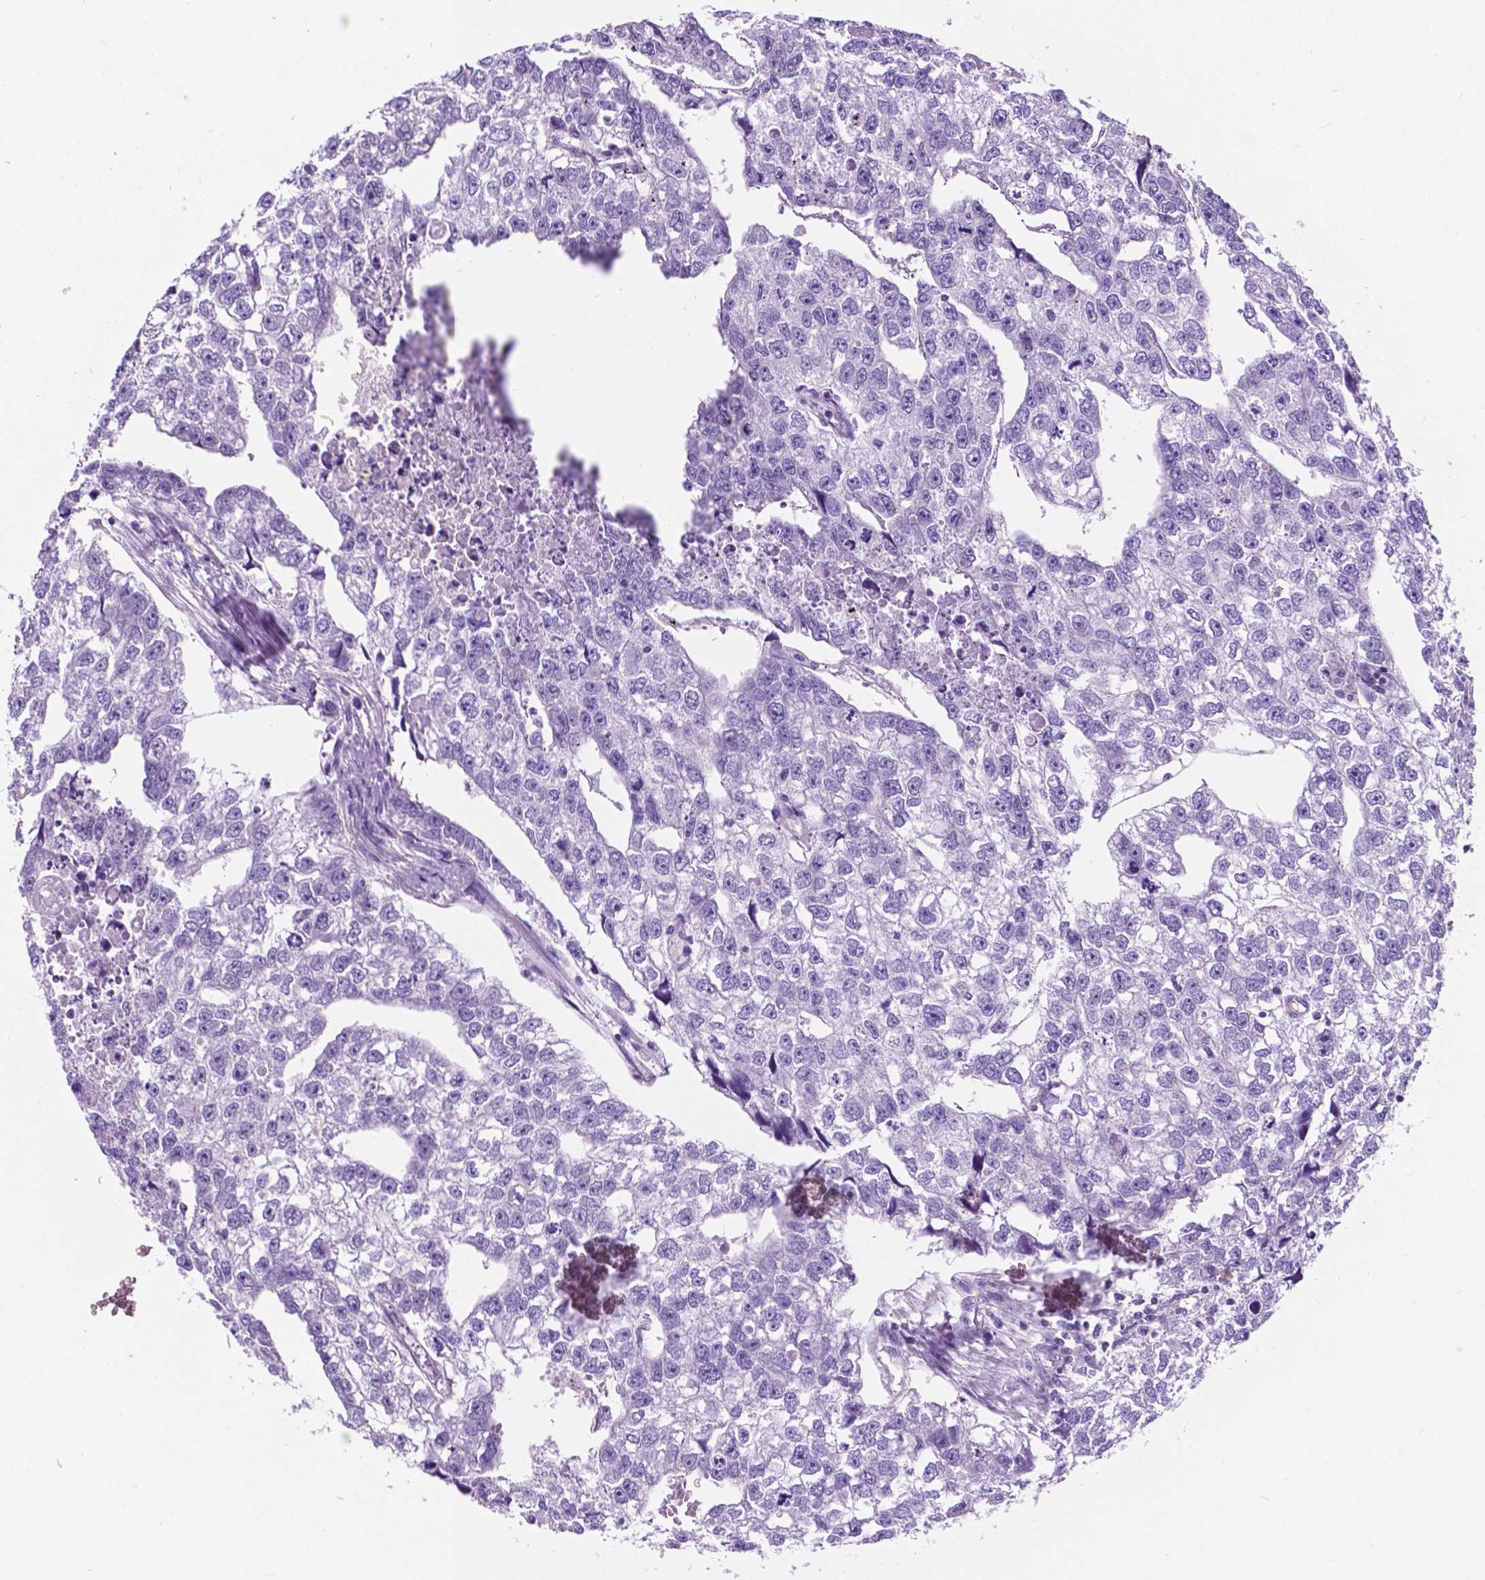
{"staining": {"intensity": "negative", "quantity": "none", "location": "none"}, "tissue": "testis cancer", "cell_type": "Tumor cells", "image_type": "cancer", "snomed": [{"axis": "morphology", "description": "Carcinoma, Embryonal, NOS"}, {"axis": "morphology", "description": "Teratoma, malignant, NOS"}, {"axis": "topography", "description": "Testis"}], "caption": "The photomicrograph reveals no significant positivity in tumor cells of embryonal carcinoma (testis).", "gene": "TRPV5", "patient": {"sex": "male", "age": 44}}